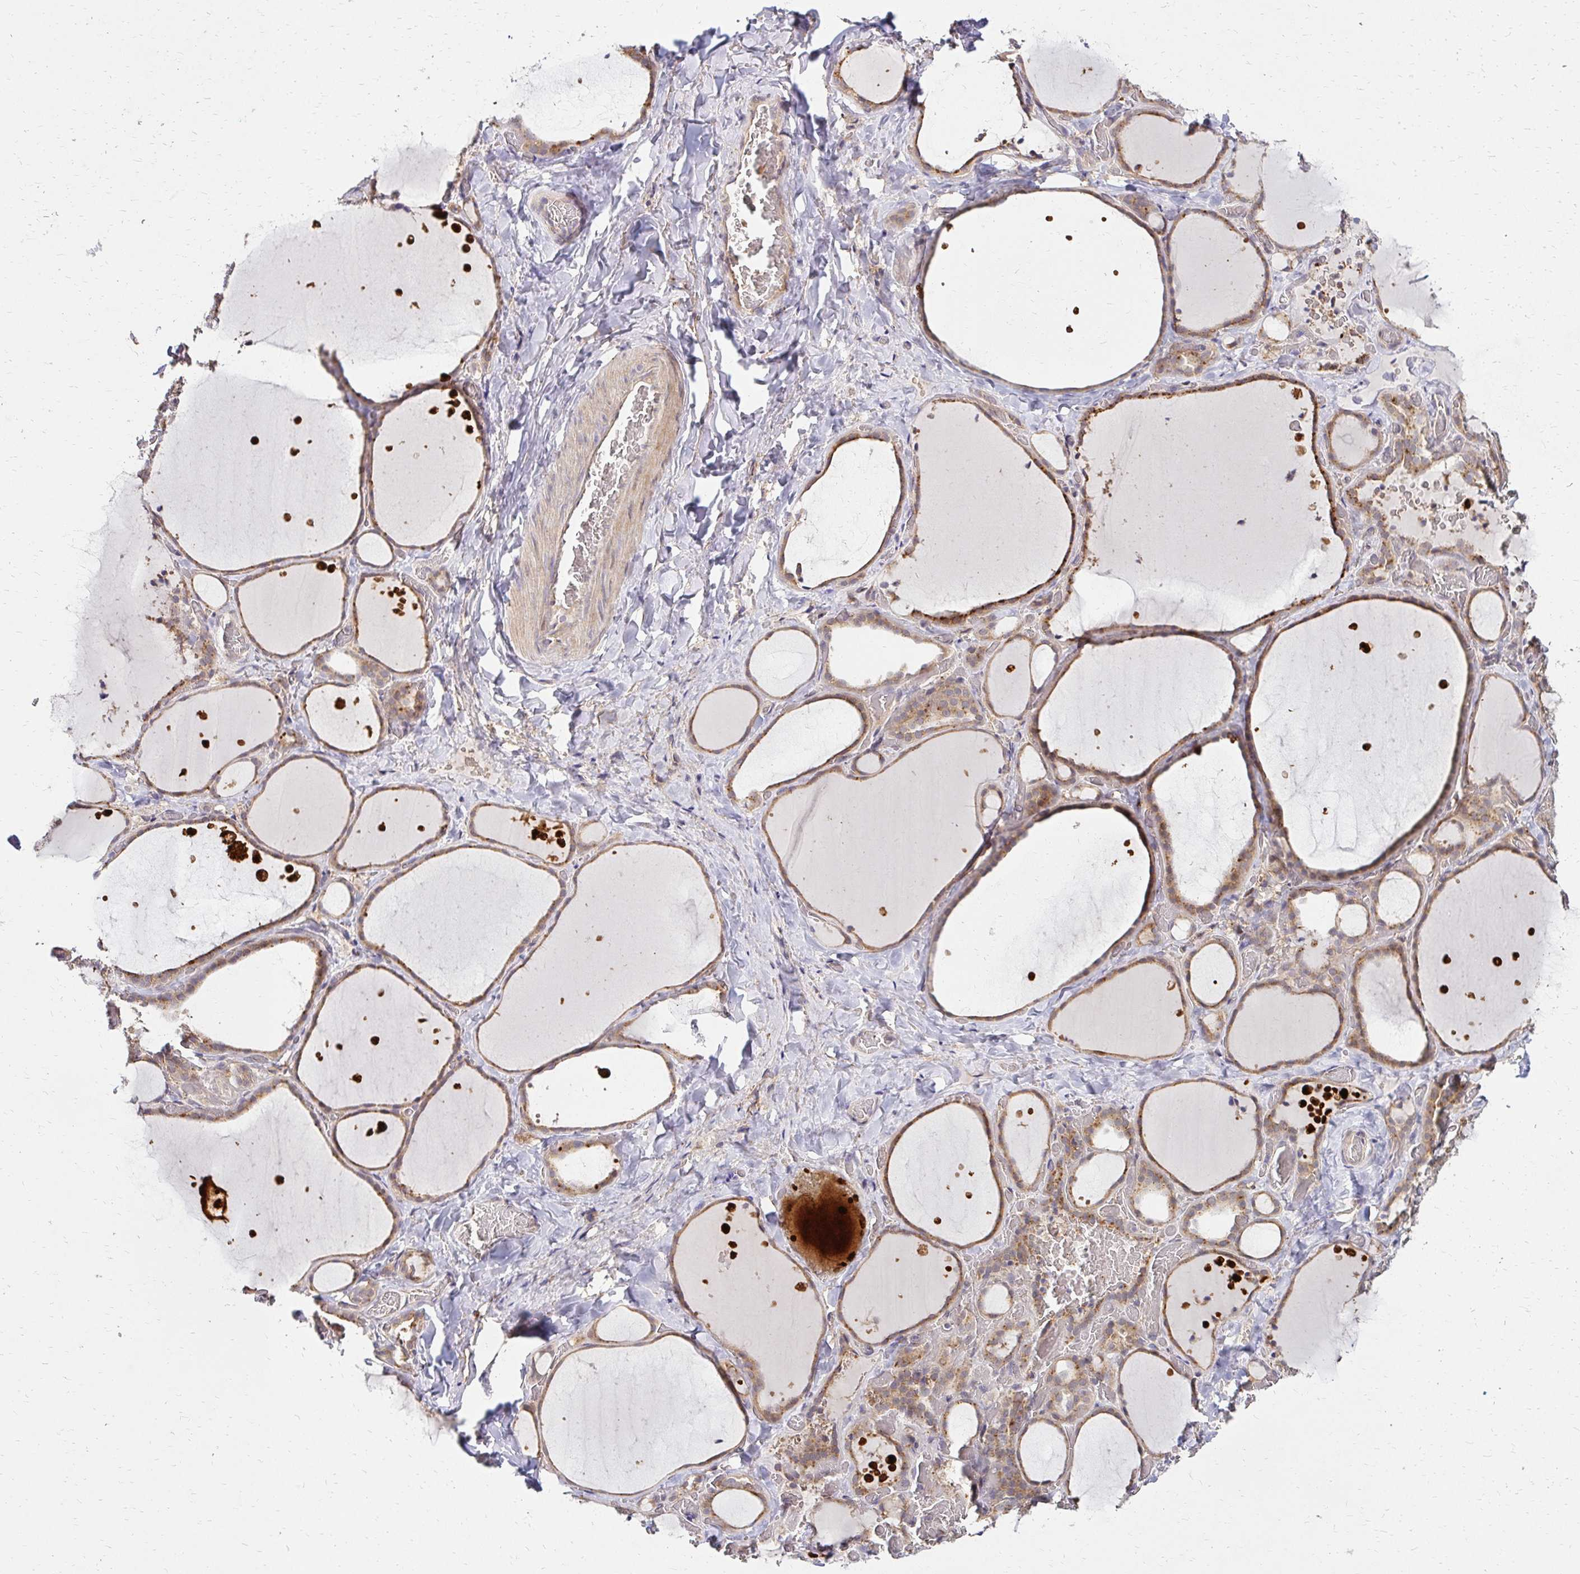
{"staining": {"intensity": "moderate", "quantity": ">75%", "location": "cytoplasmic/membranous"}, "tissue": "thyroid gland", "cell_type": "Glandular cells", "image_type": "normal", "snomed": [{"axis": "morphology", "description": "Normal tissue, NOS"}, {"axis": "topography", "description": "Thyroid gland"}], "caption": "The photomicrograph displays immunohistochemical staining of normal thyroid gland. There is moderate cytoplasmic/membranous staining is seen in about >75% of glandular cells.", "gene": "IDUA", "patient": {"sex": "female", "age": 36}}